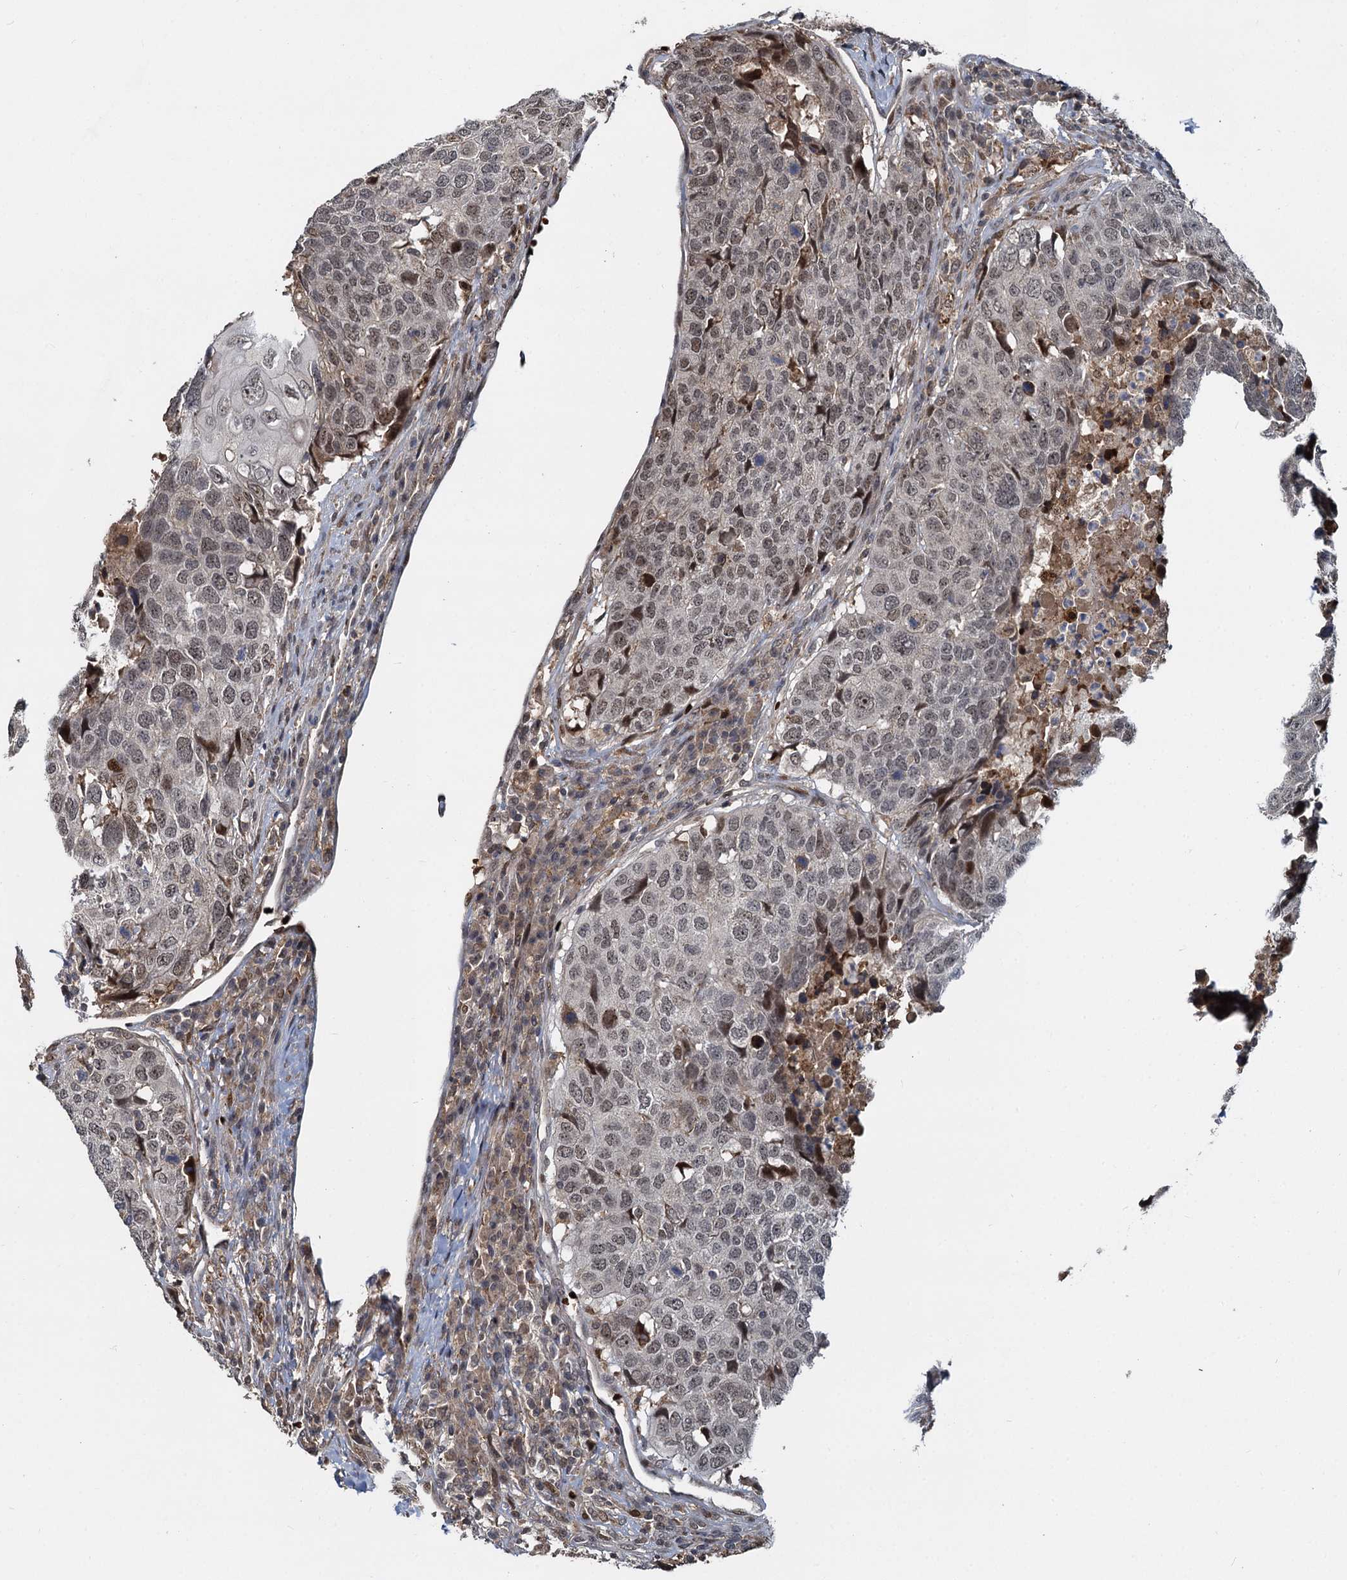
{"staining": {"intensity": "weak", "quantity": "25%-75%", "location": "nuclear"}, "tissue": "head and neck cancer", "cell_type": "Tumor cells", "image_type": "cancer", "snomed": [{"axis": "morphology", "description": "Squamous cell carcinoma, NOS"}, {"axis": "topography", "description": "Head-Neck"}], "caption": "This photomicrograph reveals head and neck squamous cell carcinoma stained with immunohistochemistry to label a protein in brown. The nuclear of tumor cells show weak positivity for the protein. Nuclei are counter-stained blue.", "gene": "FANCI", "patient": {"sex": "male", "age": 66}}